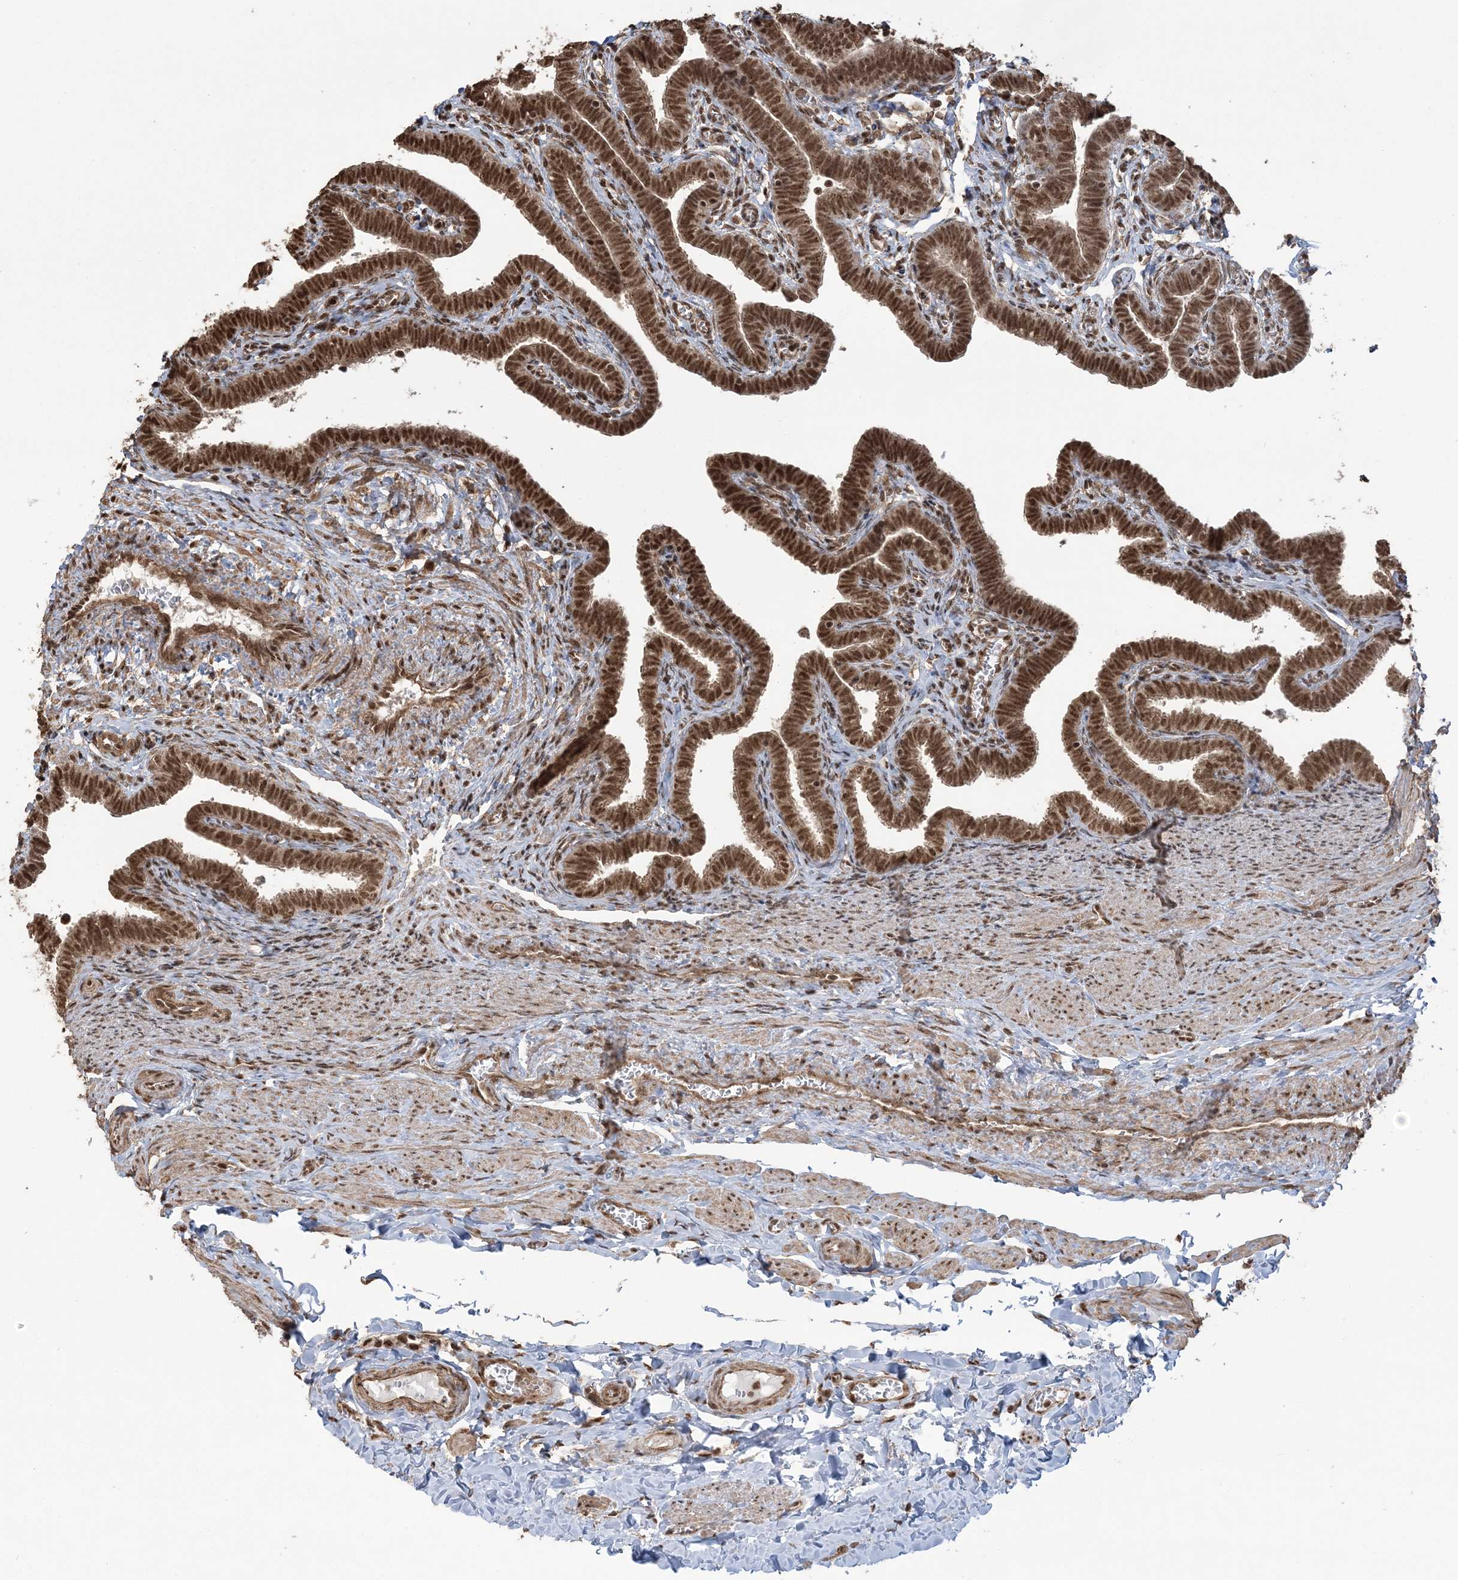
{"staining": {"intensity": "strong", "quantity": ">75%", "location": "nuclear"}, "tissue": "fallopian tube", "cell_type": "Glandular cells", "image_type": "normal", "snomed": [{"axis": "morphology", "description": "Normal tissue, NOS"}, {"axis": "topography", "description": "Fallopian tube"}], "caption": "Fallopian tube stained for a protein demonstrates strong nuclear positivity in glandular cells.", "gene": "ZNF839", "patient": {"sex": "female", "age": 36}}